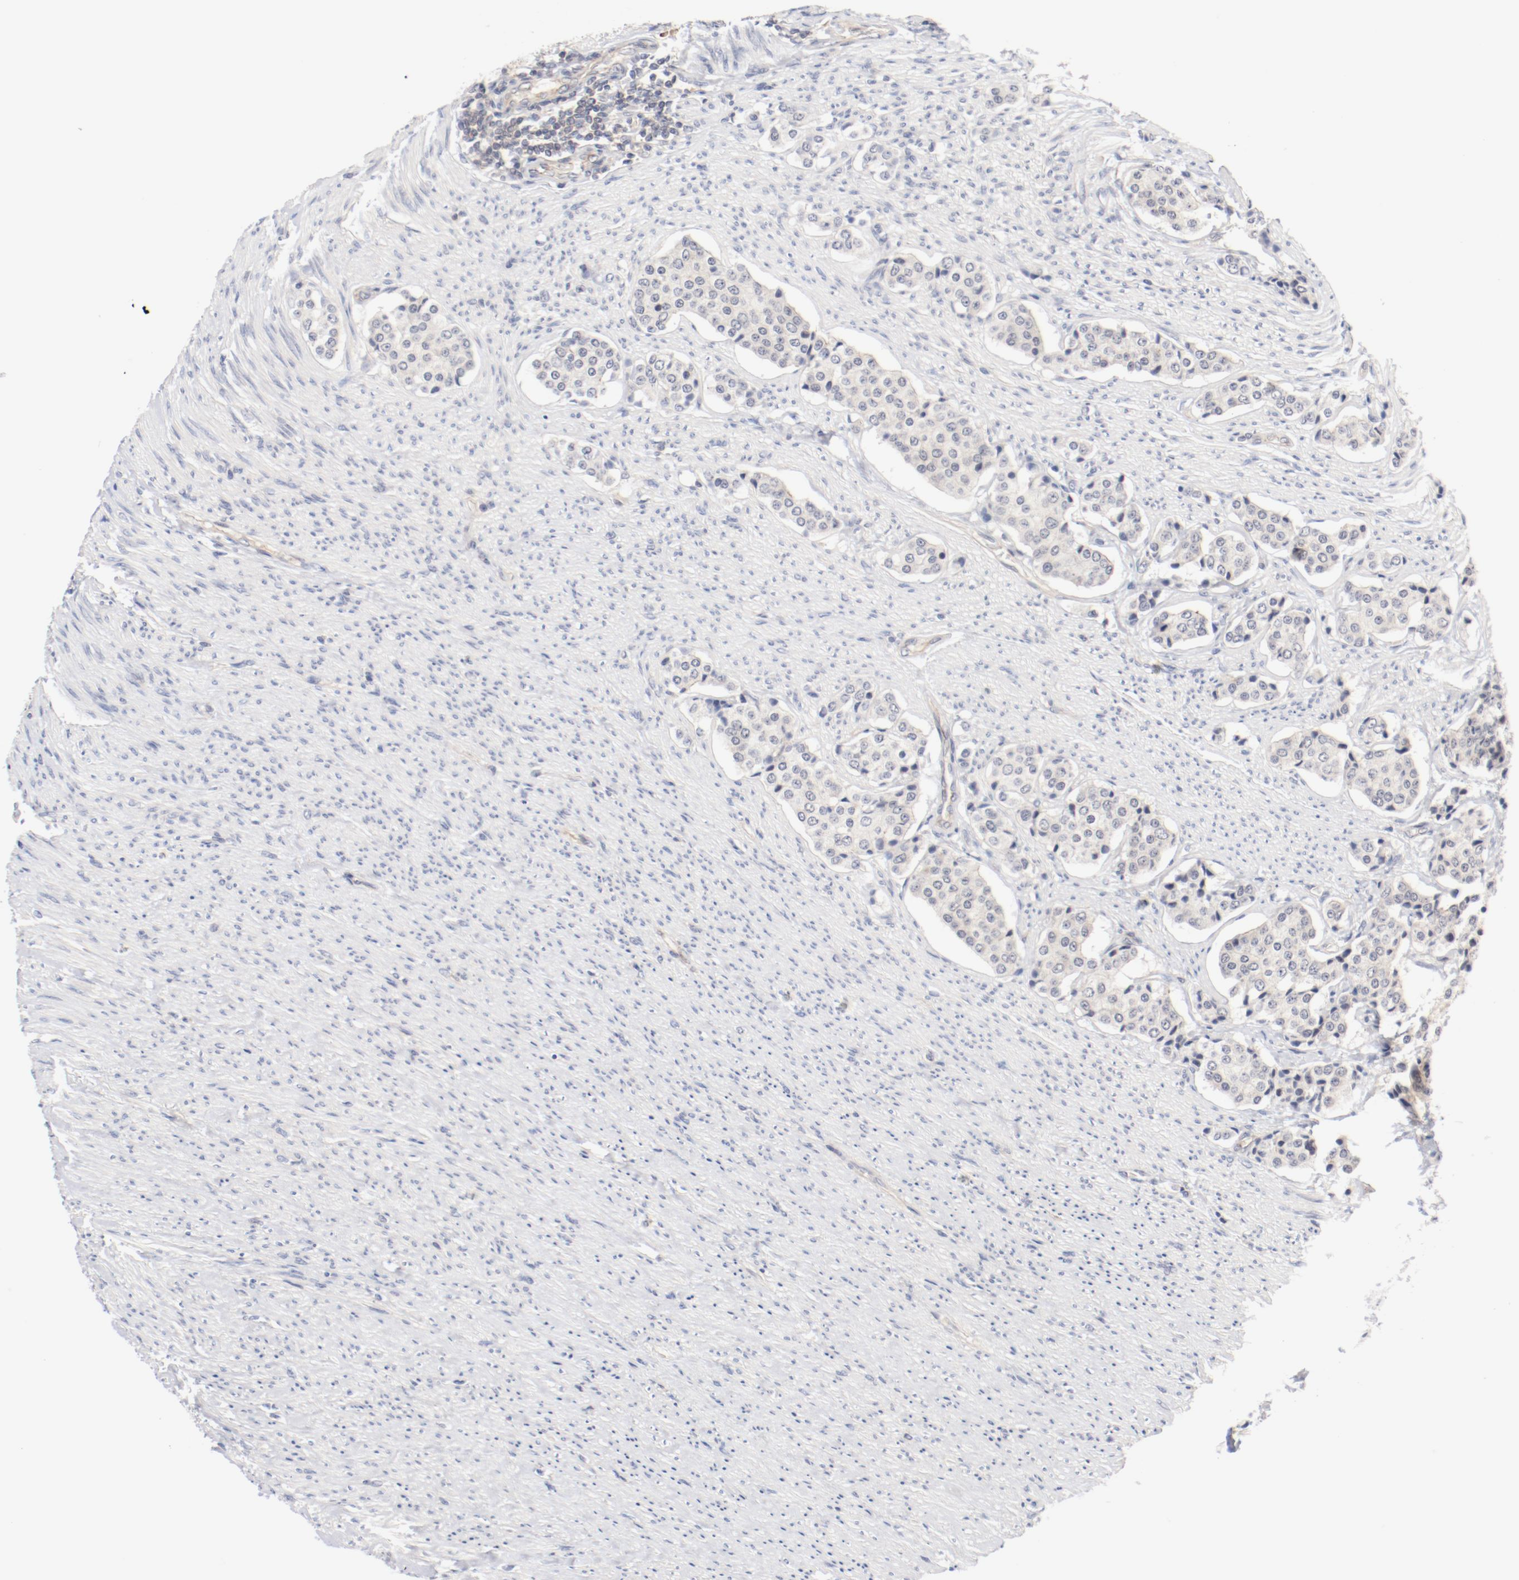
{"staining": {"intensity": "negative", "quantity": "none", "location": "none"}, "tissue": "carcinoid", "cell_type": "Tumor cells", "image_type": "cancer", "snomed": [{"axis": "morphology", "description": "Carcinoid, malignant, NOS"}, {"axis": "topography", "description": "Colon"}], "caption": "An image of carcinoid stained for a protein shows no brown staining in tumor cells.", "gene": "ZNF267", "patient": {"sex": "female", "age": 61}}